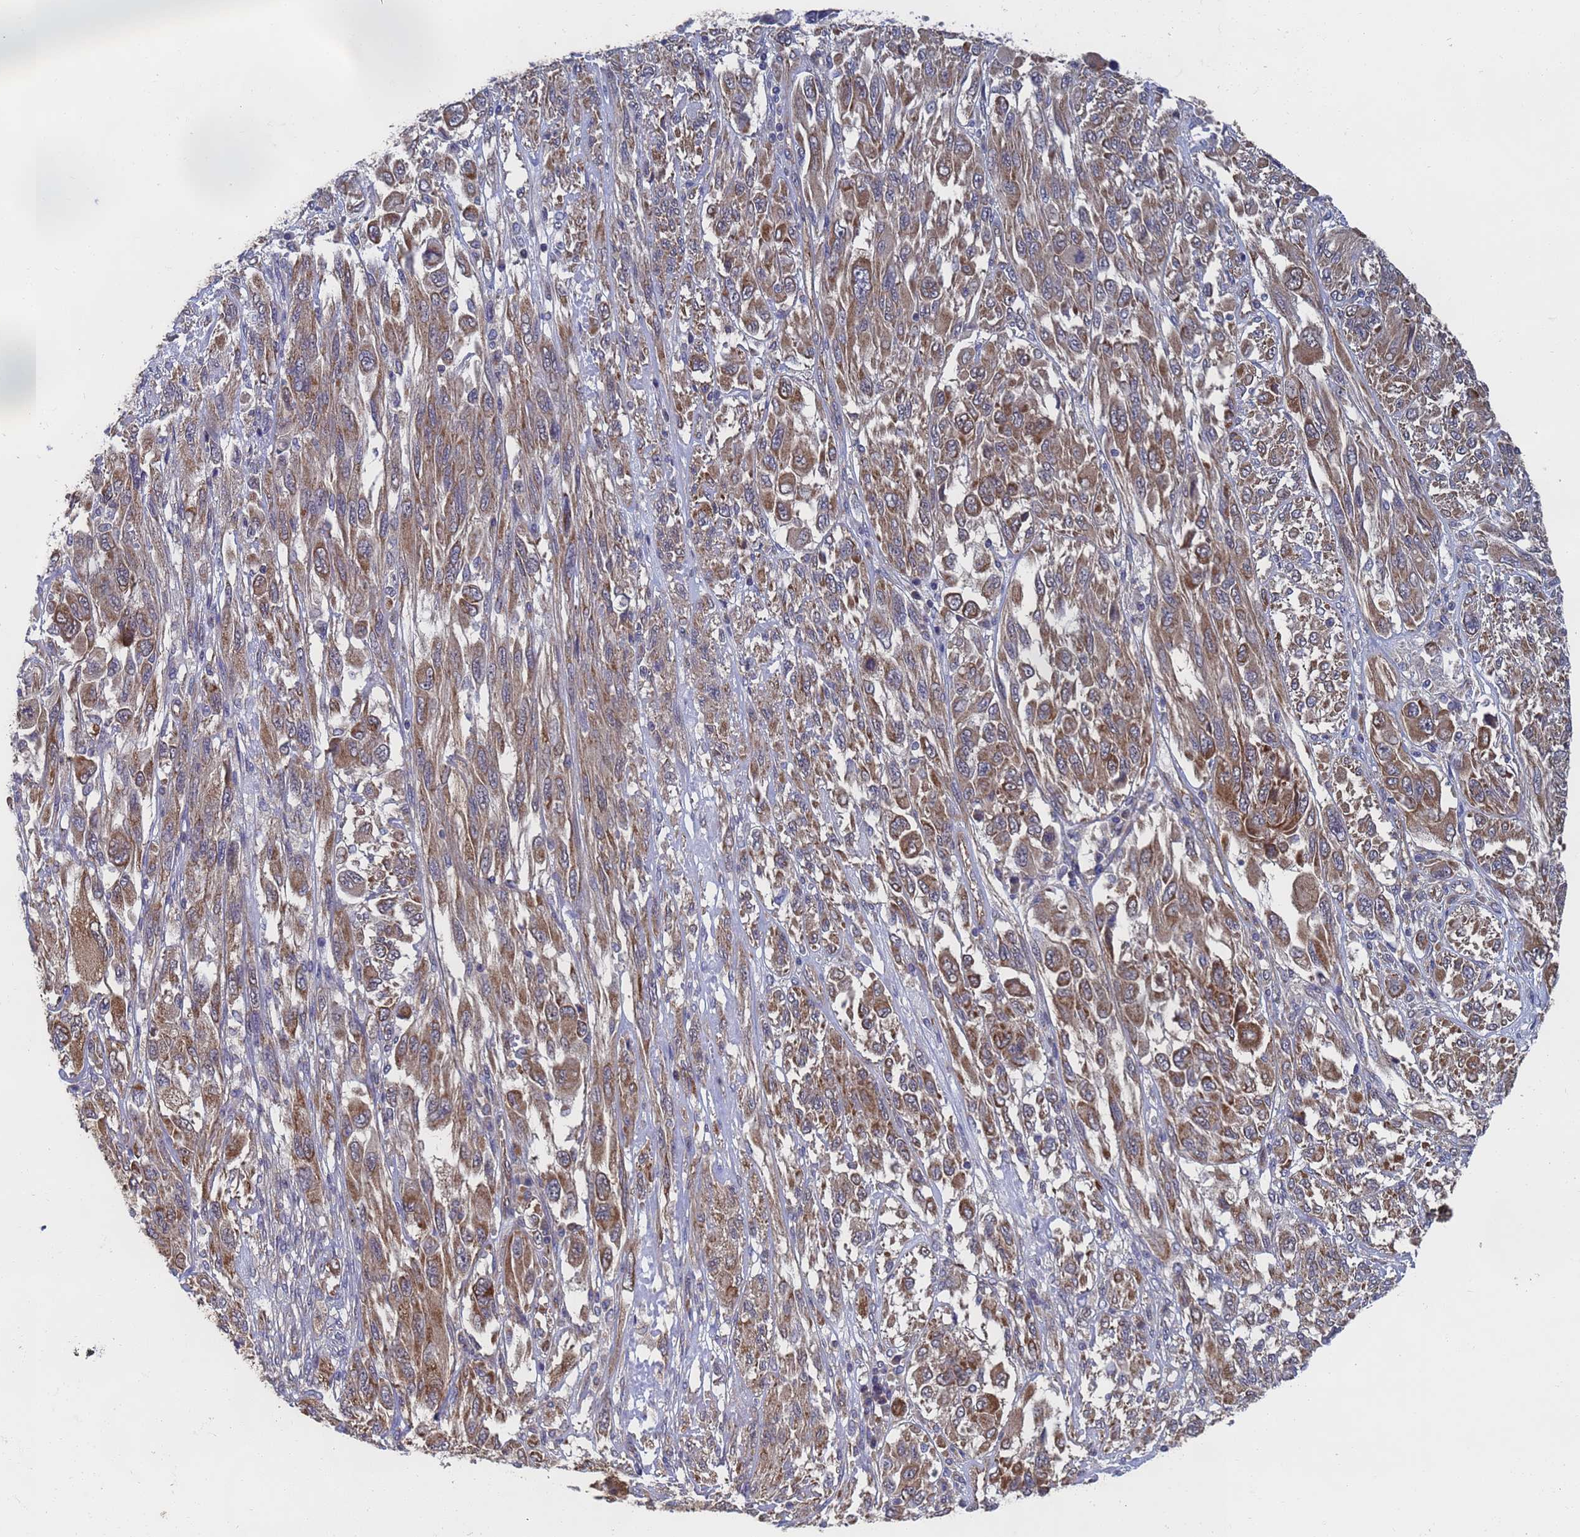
{"staining": {"intensity": "moderate", "quantity": ">75%", "location": "cytoplasmic/membranous"}, "tissue": "melanoma", "cell_type": "Tumor cells", "image_type": "cancer", "snomed": [{"axis": "morphology", "description": "Malignant melanoma, NOS"}, {"axis": "topography", "description": "Skin"}], "caption": "Protein expression analysis of human malignant melanoma reveals moderate cytoplasmic/membranous staining in approximately >75% of tumor cells.", "gene": "ALS2CL", "patient": {"sex": "female", "age": 91}}